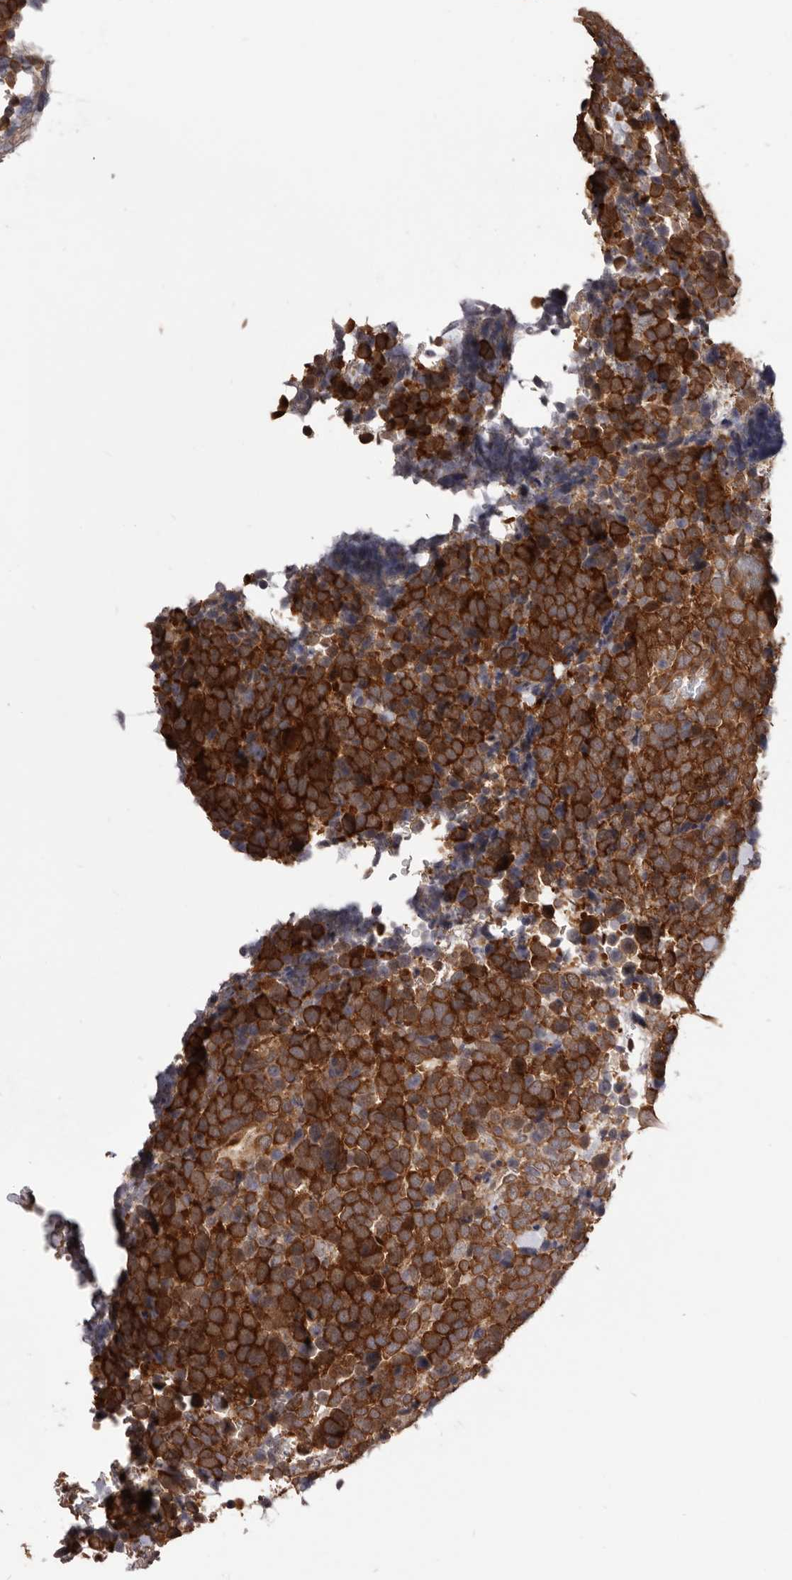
{"staining": {"intensity": "strong", "quantity": ">75%", "location": "cytoplasmic/membranous"}, "tissue": "urothelial cancer", "cell_type": "Tumor cells", "image_type": "cancer", "snomed": [{"axis": "morphology", "description": "Urothelial carcinoma, High grade"}, {"axis": "topography", "description": "Urinary bladder"}], "caption": "Urothelial cancer tissue shows strong cytoplasmic/membranous expression in approximately >75% of tumor cells", "gene": "HBS1L", "patient": {"sex": "female", "age": 82}}